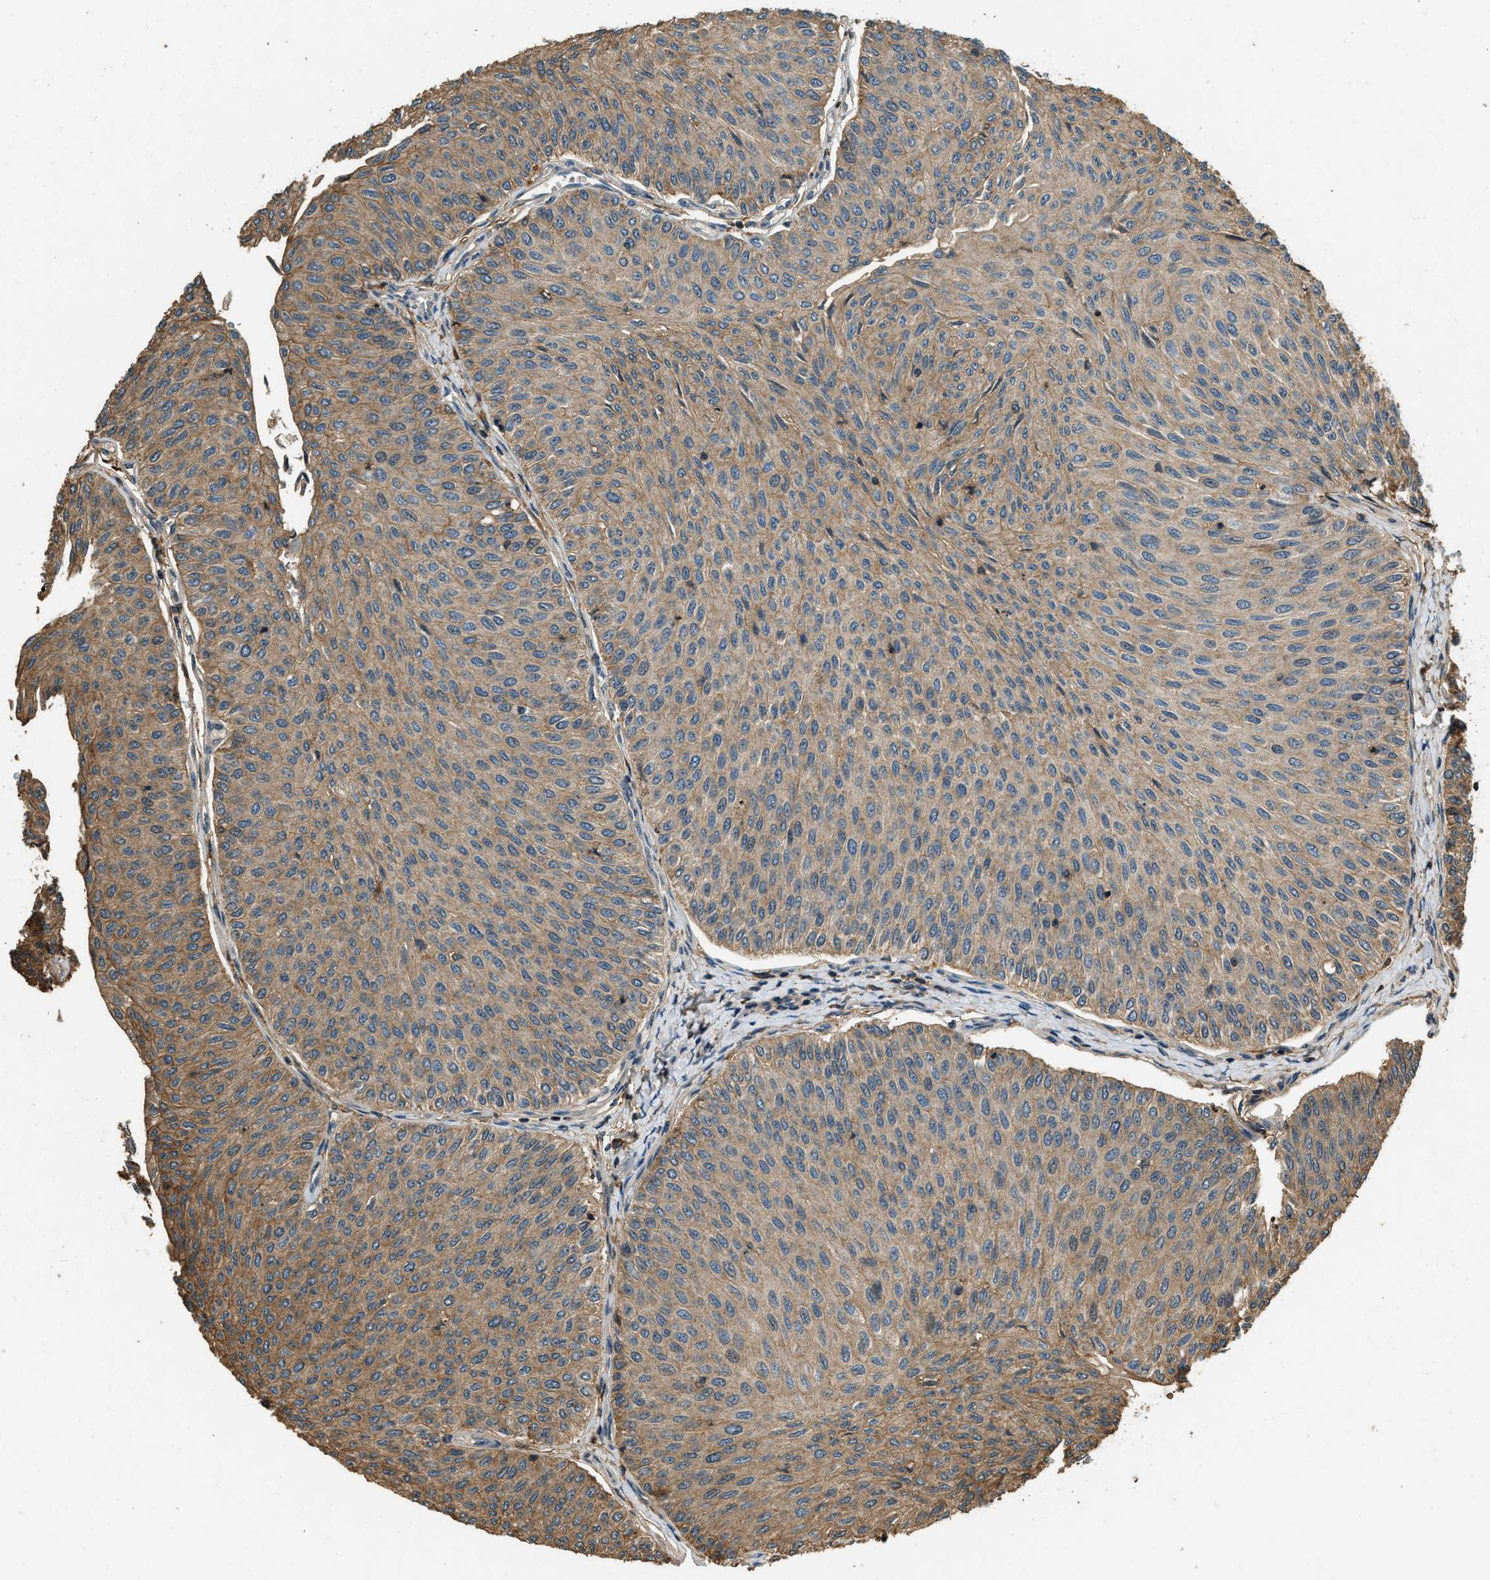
{"staining": {"intensity": "weak", "quantity": ">75%", "location": "cytoplasmic/membranous"}, "tissue": "urothelial cancer", "cell_type": "Tumor cells", "image_type": "cancer", "snomed": [{"axis": "morphology", "description": "Urothelial carcinoma, Low grade"}, {"axis": "topography", "description": "Urinary bladder"}], "caption": "Protein expression by immunohistochemistry (IHC) displays weak cytoplasmic/membranous positivity in about >75% of tumor cells in low-grade urothelial carcinoma.", "gene": "RAP2A", "patient": {"sex": "male", "age": 78}}